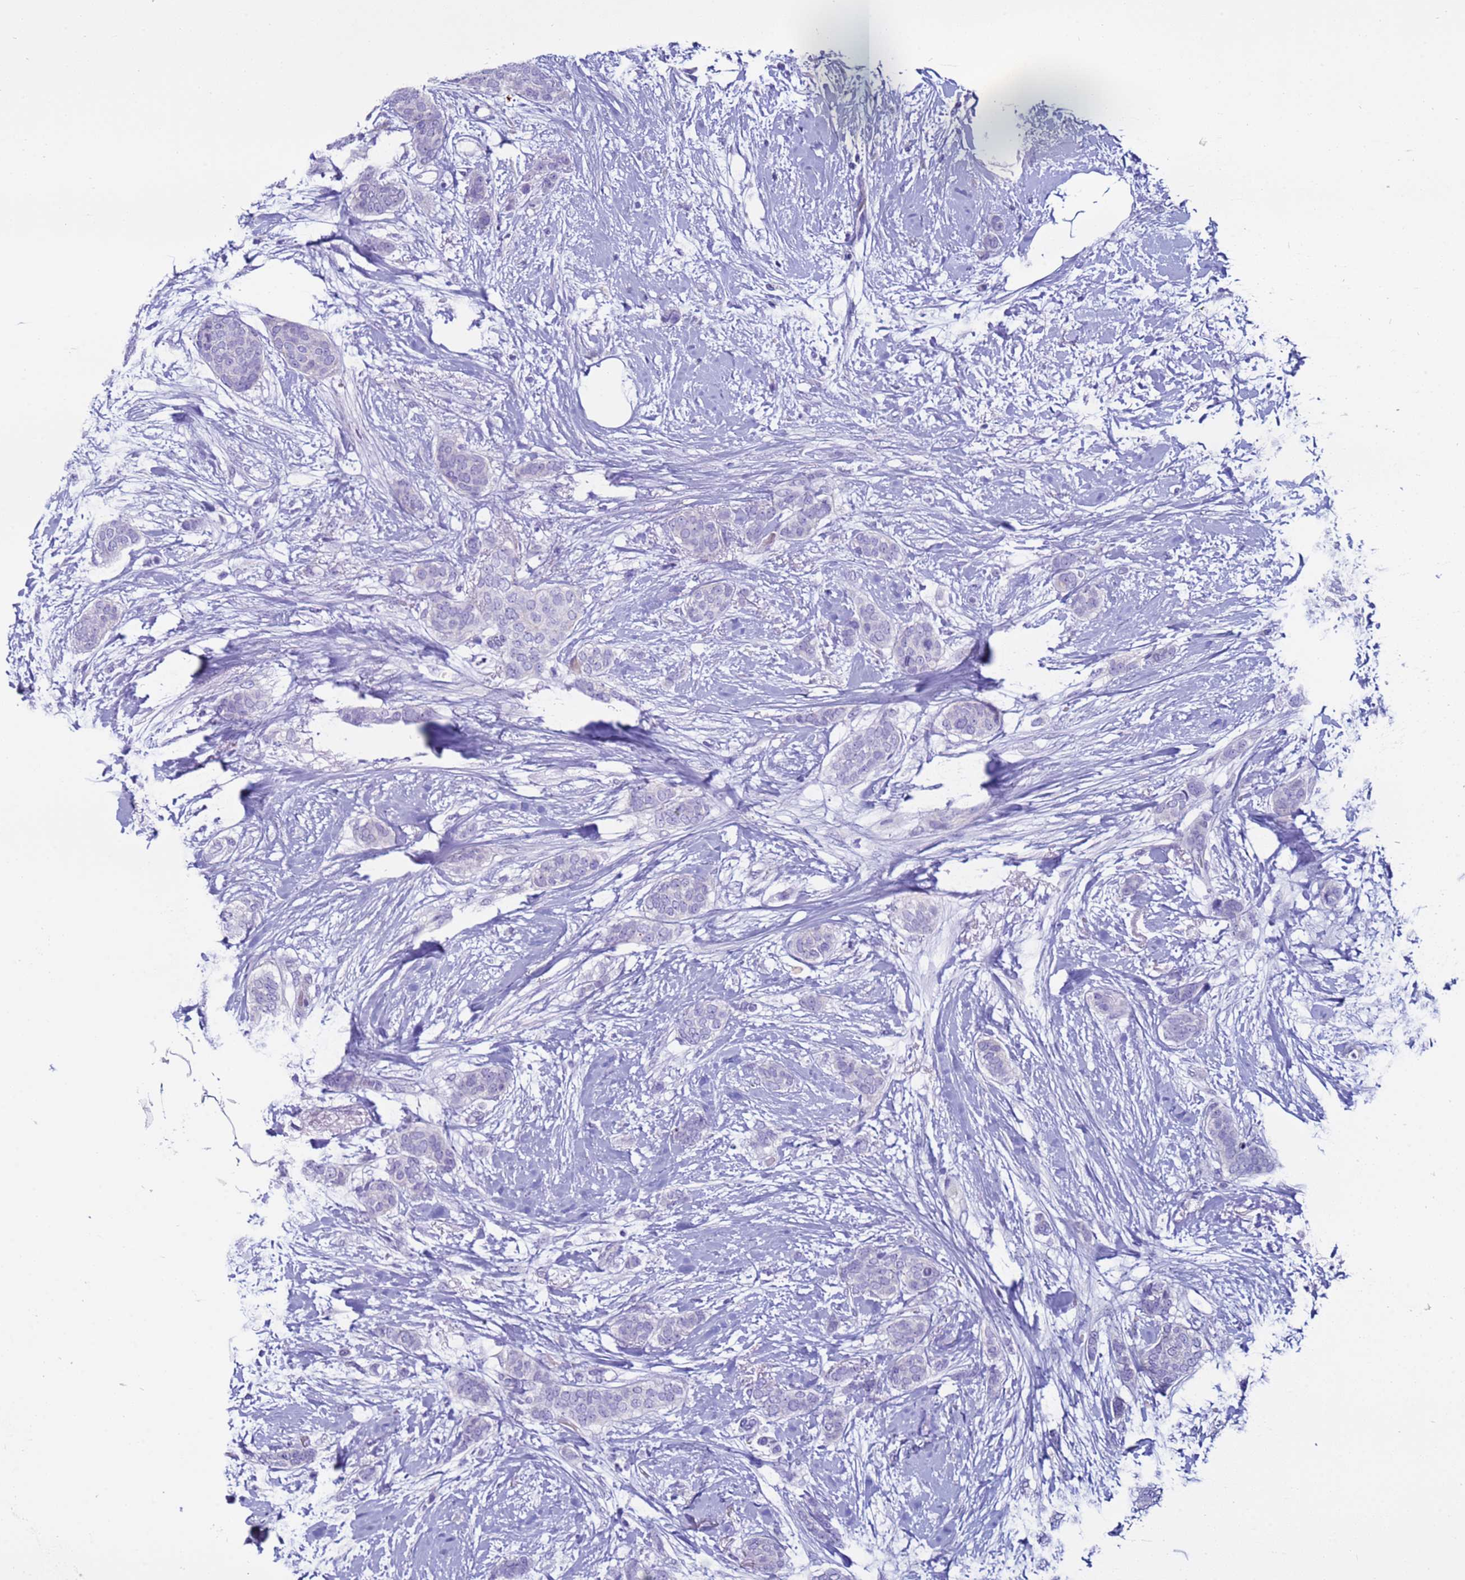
{"staining": {"intensity": "negative", "quantity": "none", "location": "none"}, "tissue": "breast cancer", "cell_type": "Tumor cells", "image_type": "cancer", "snomed": [{"axis": "morphology", "description": "Duct carcinoma"}, {"axis": "topography", "description": "Breast"}], "caption": "Tumor cells show no significant expression in breast cancer (invasive ductal carcinoma).", "gene": "CST4", "patient": {"sex": "female", "age": 72}}